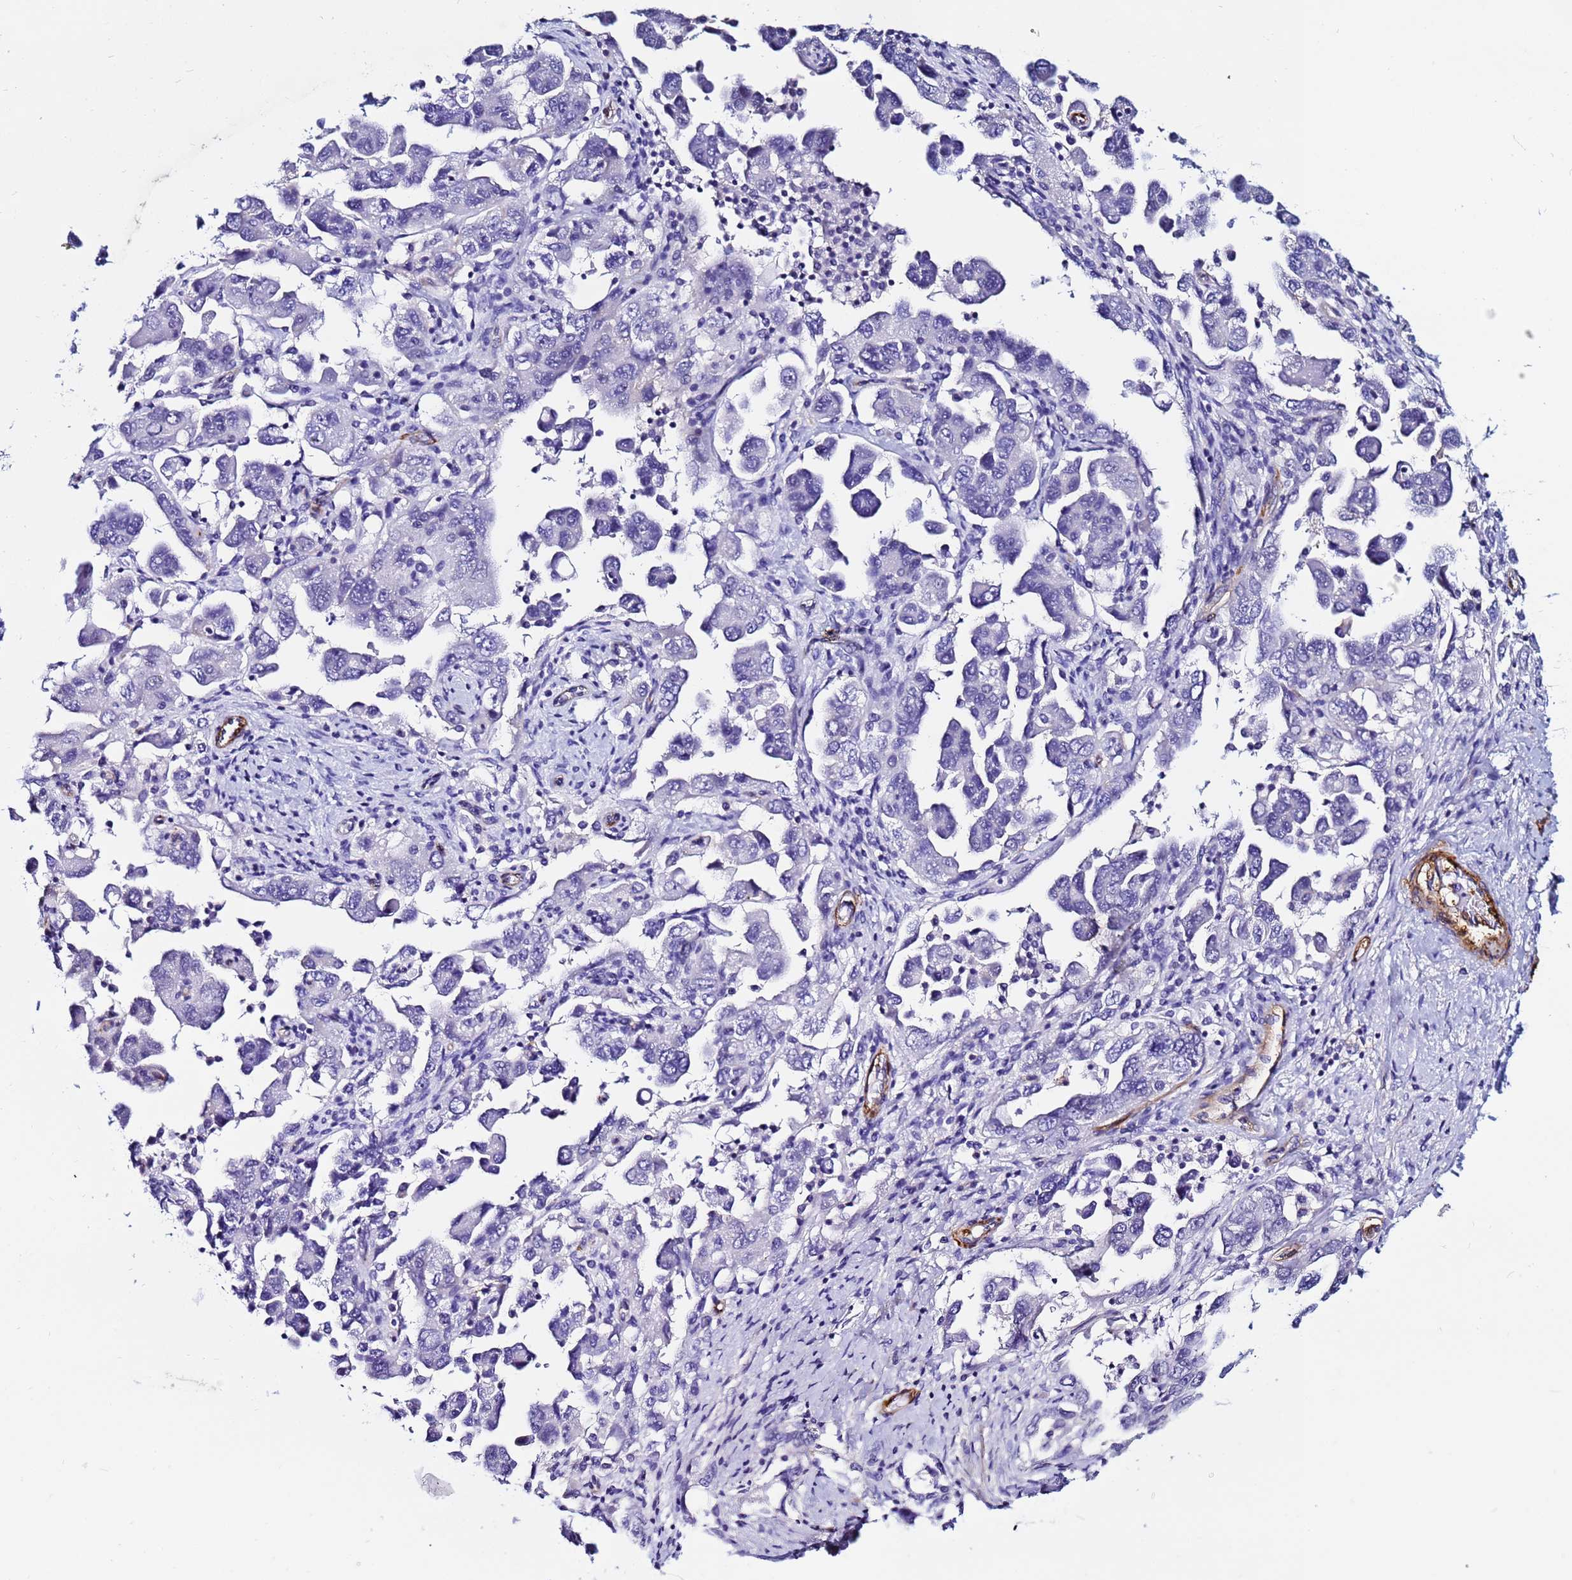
{"staining": {"intensity": "negative", "quantity": "none", "location": "none"}, "tissue": "ovarian cancer", "cell_type": "Tumor cells", "image_type": "cancer", "snomed": [{"axis": "morphology", "description": "Carcinoma, NOS"}, {"axis": "morphology", "description": "Cystadenocarcinoma, serous, NOS"}, {"axis": "topography", "description": "Ovary"}], "caption": "Histopathology image shows no protein staining in tumor cells of ovarian serous cystadenocarcinoma tissue.", "gene": "DEFB104A", "patient": {"sex": "female", "age": 69}}